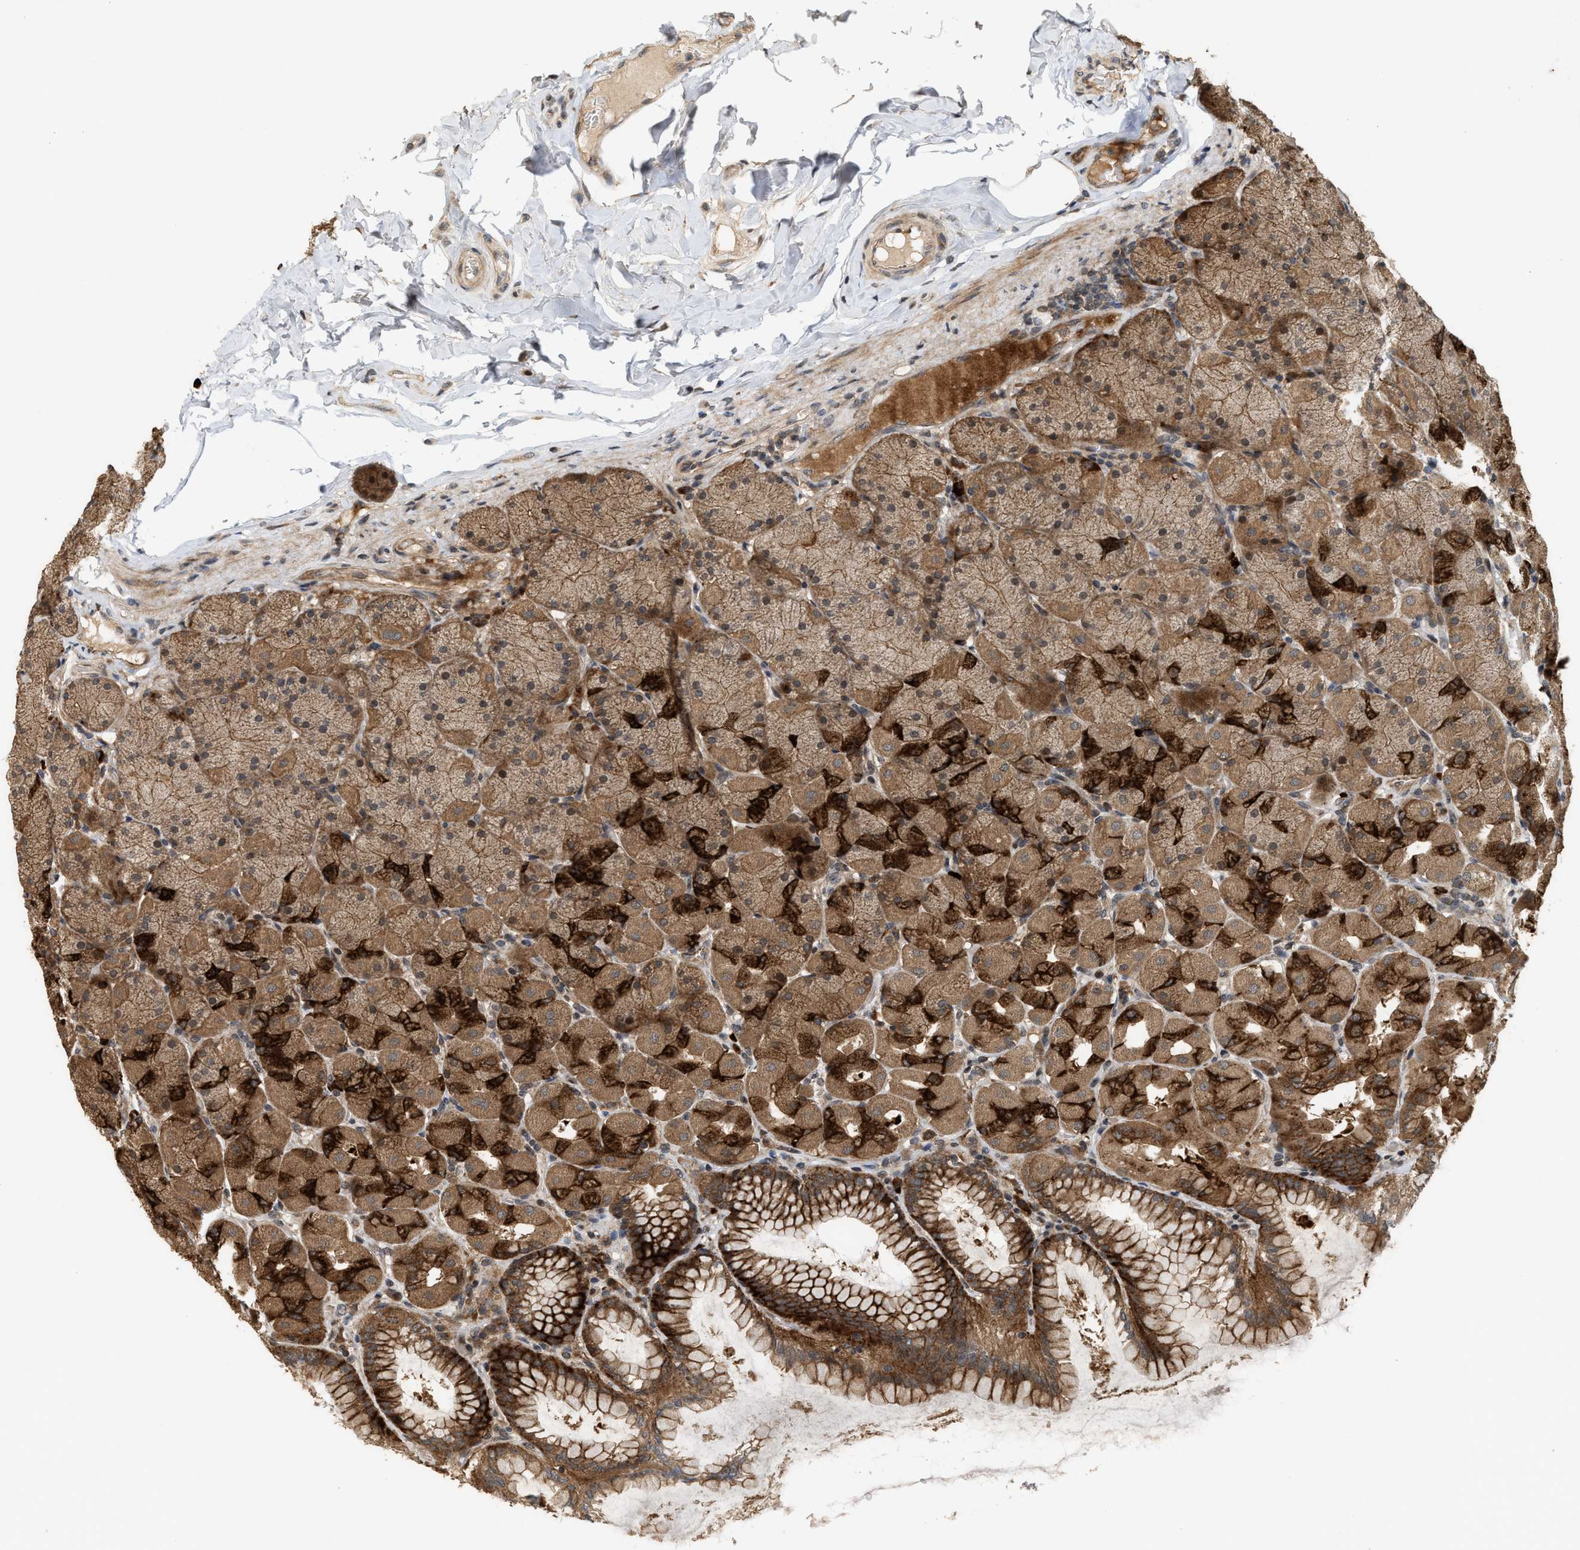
{"staining": {"intensity": "strong", "quantity": ">75%", "location": "cytoplasmic/membranous"}, "tissue": "stomach", "cell_type": "Glandular cells", "image_type": "normal", "snomed": [{"axis": "morphology", "description": "Normal tissue, NOS"}, {"axis": "topography", "description": "Stomach, upper"}], "caption": "Immunohistochemical staining of unremarkable human stomach exhibits >75% levels of strong cytoplasmic/membranous protein positivity in about >75% of glandular cells. Using DAB (3,3'-diaminobenzidine) (brown) and hematoxylin (blue) stains, captured at high magnification using brightfield microscopy.", "gene": "ELP2", "patient": {"sex": "female", "age": 56}}